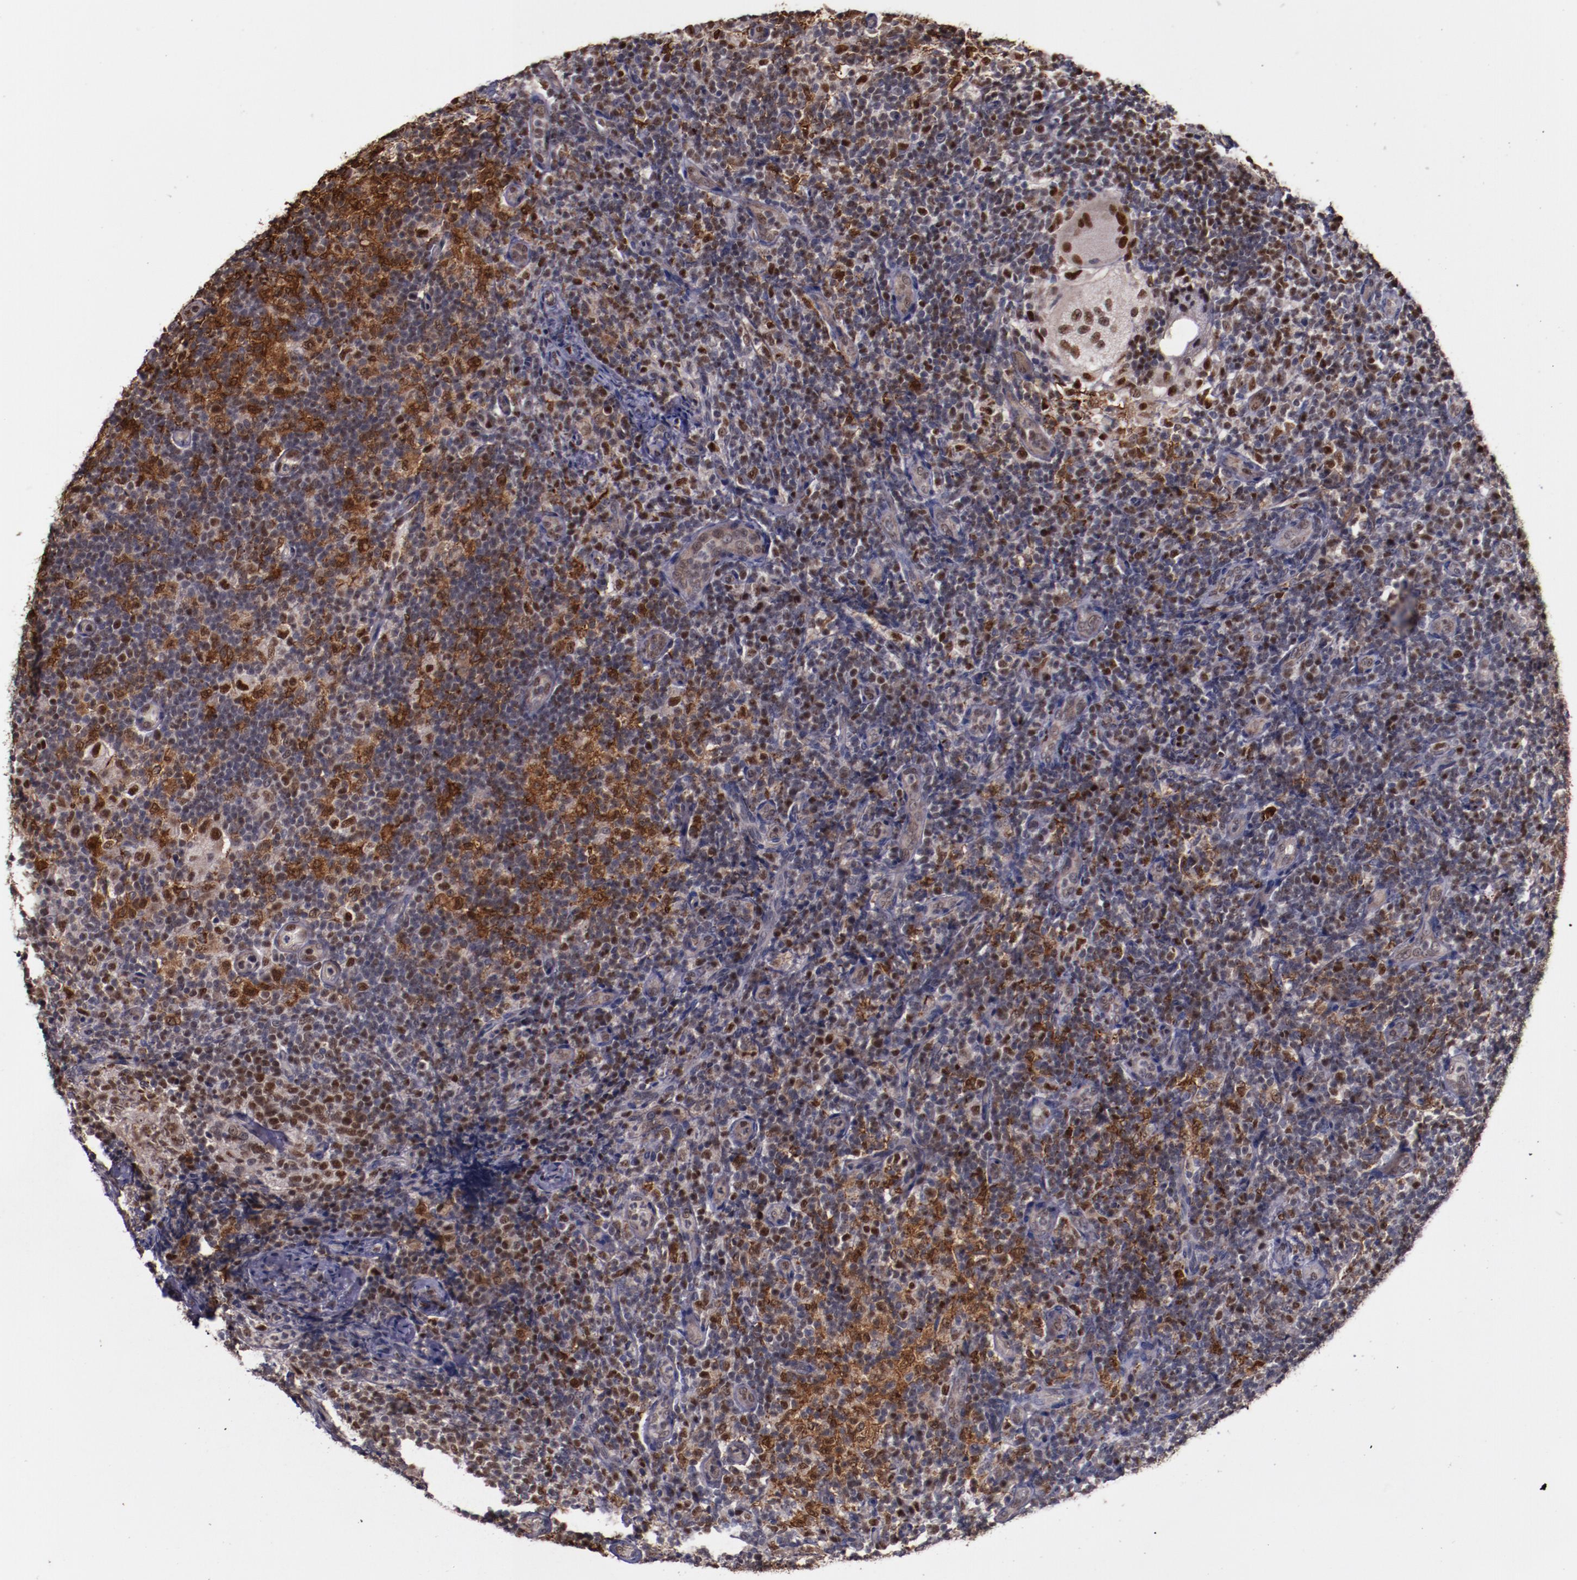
{"staining": {"intensity": "moderate", "quantity": "25%-75%", "location": "nuclear"}, "tissue": "lymph node", "cell_type": "Non-germinal center cells", "image_type": "normal", "snomed": [{"axis": "morphology", "description": "Normal tissue, NOS"}, {"axis": "morphology", "description": "Inflammation, NOS"}, {"axis": "topography", "description": "Lymph node"}], "caption": "An immunohistochemistry (IHC) histopathology image of unremarkable tissue is shown. Protein staining in brown highlights moderate nuclear positivity in lymph node within non-germinal center cells.", "gene": "CHEK2", "patient": {"sex": "male", "age": 46}}